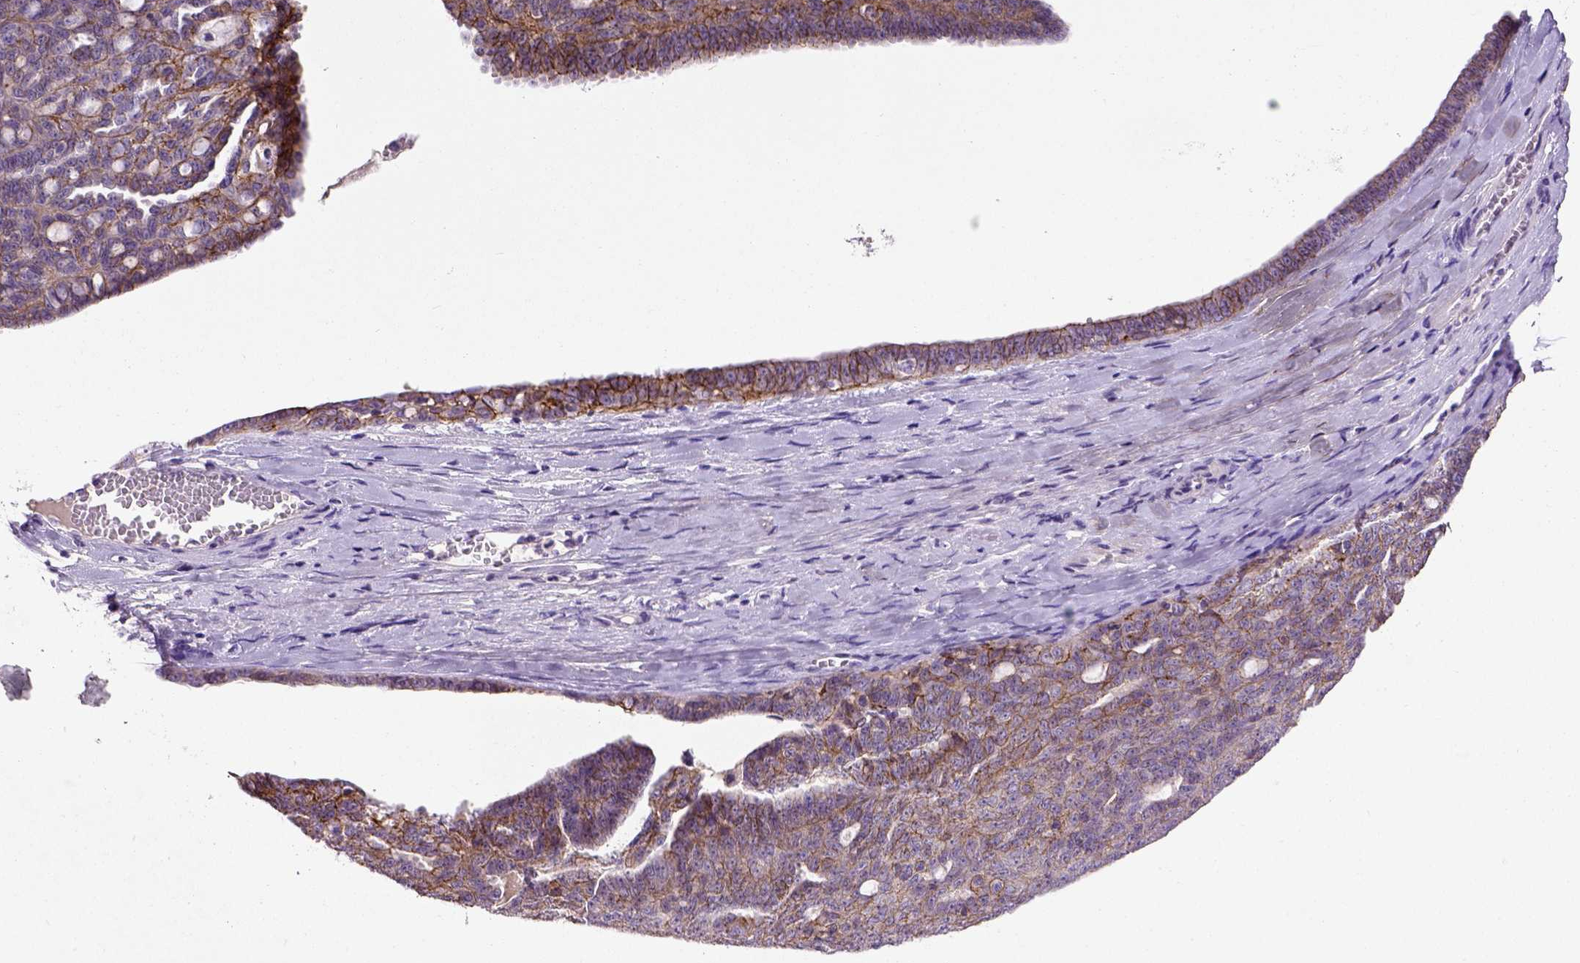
{"staining": {"intensity": "moderate", "quantity": ">75%", "location": "cytoplasmic/membranous"}, "tissue": "ovarian cancer", "cell_type": "Tumor cells", "image_type": "cancer", "snomed": [{"axis": "morphology", "description": "Cystadenocarcinoma, serous, NOS"}, {"axis": "topography", "description": "Ovary"}], "caption": "Brown immunohistochemical staining in human ovarian serous cystadenocarcinoma exhibits moderate cytoplasmic/membranous positivity in about >75% of tumor cells.", "gene": "CDH1", "patient": {"sex": "female", "age": 71}}